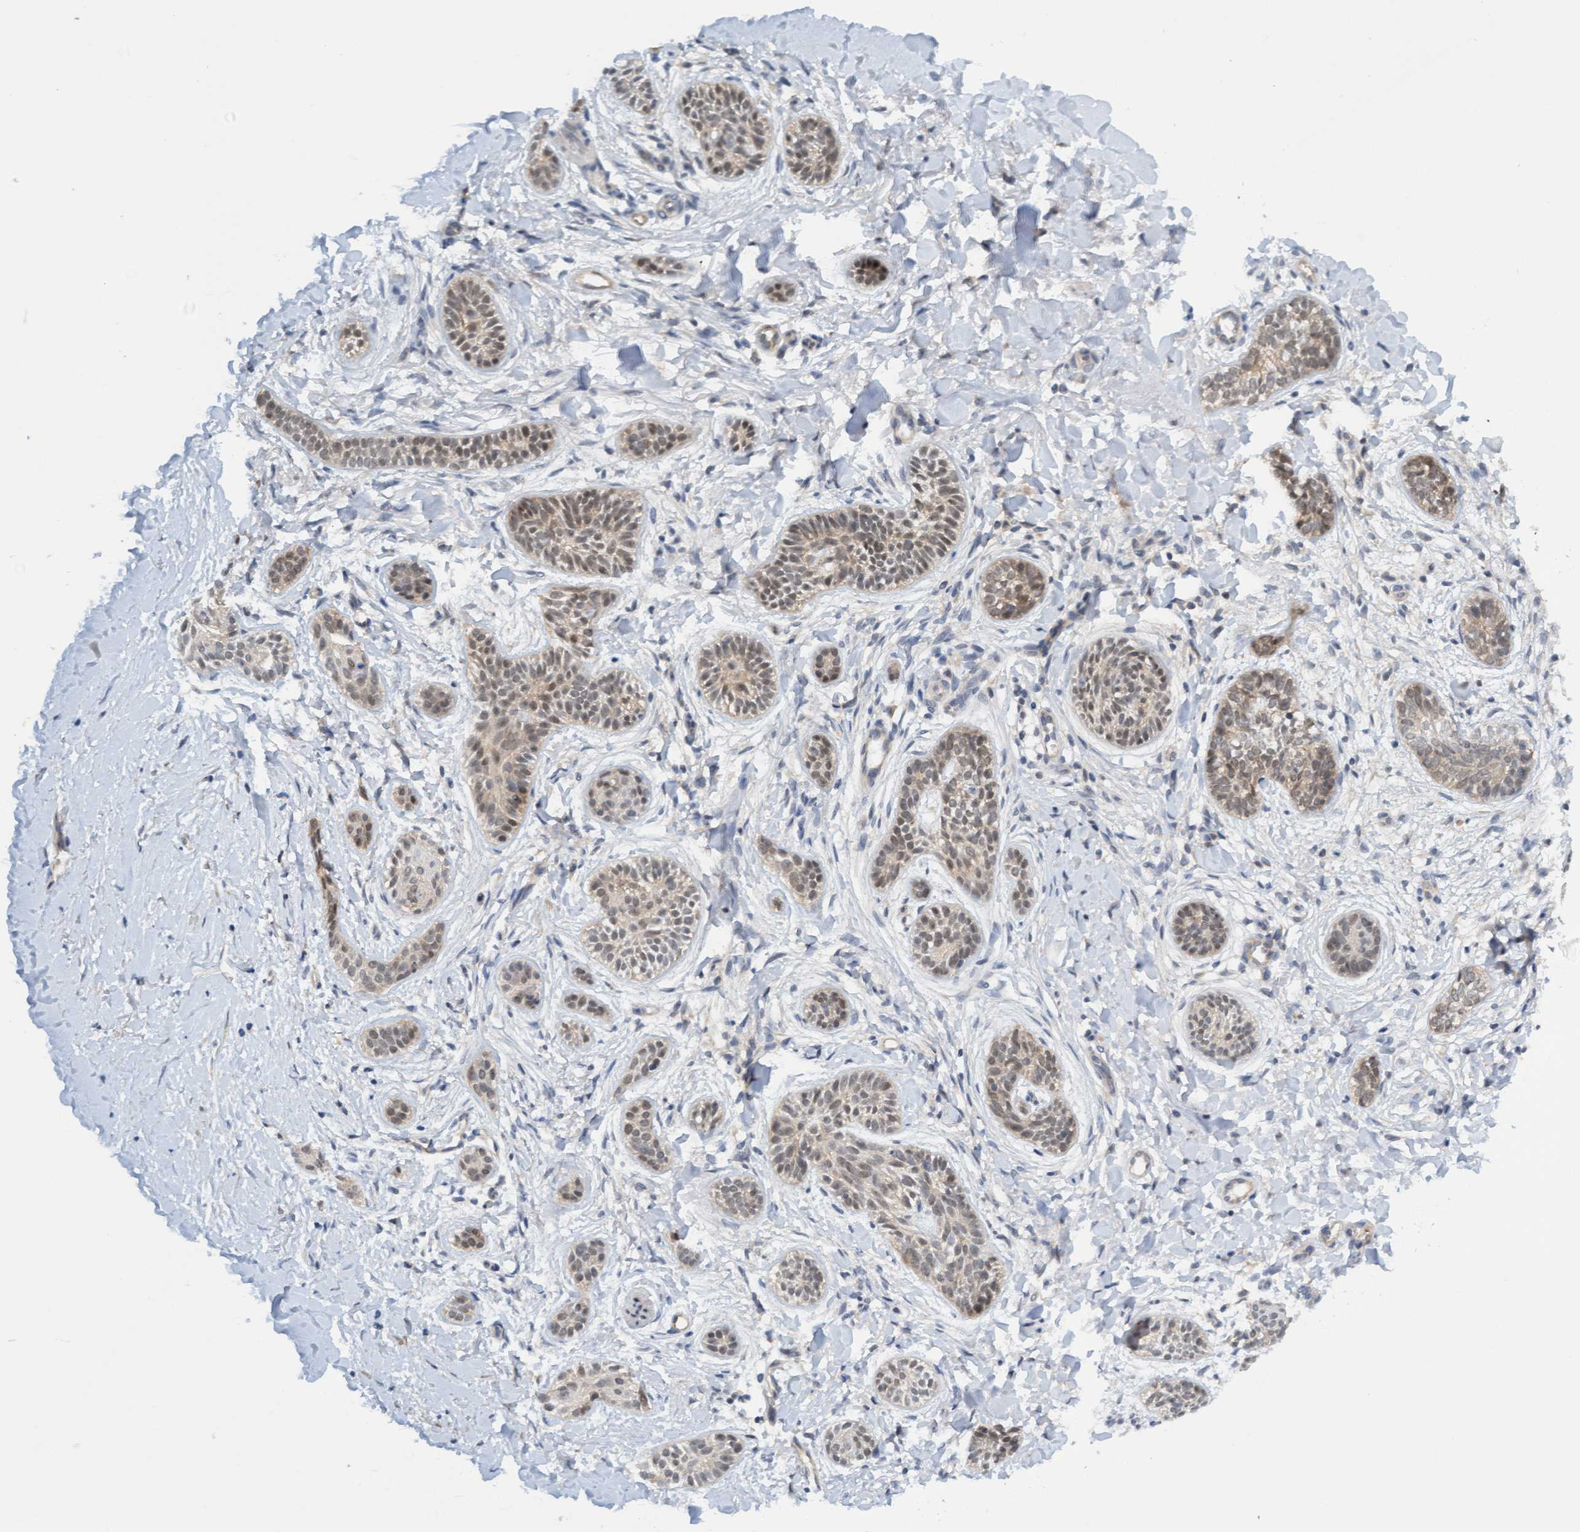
{"staining": {"intensity": "weak", "quantity": ">75%", "location": "cytoplasmic/membranous,nuclear"}, "tissue": "skin cancer", "cell_type": "Tumor cells", "image_type": "cancer", "snomed": [{"axis": "morphology", "description": "Normal tissue, NOS"}, {"axis": "morphology", "description": "Basal cell carcinoma"}, {"axis": "topography", "description": "Skin"}], "caption": "Immunohistochemical staining of skin basal cell carcinoma demonstrates low levels of weak cytoplasmic/membranous and nuclear protein expression in about >75% of tumor cells.", "gene": "AMZ2", "patient": {"sex": "male", "age": 63}}